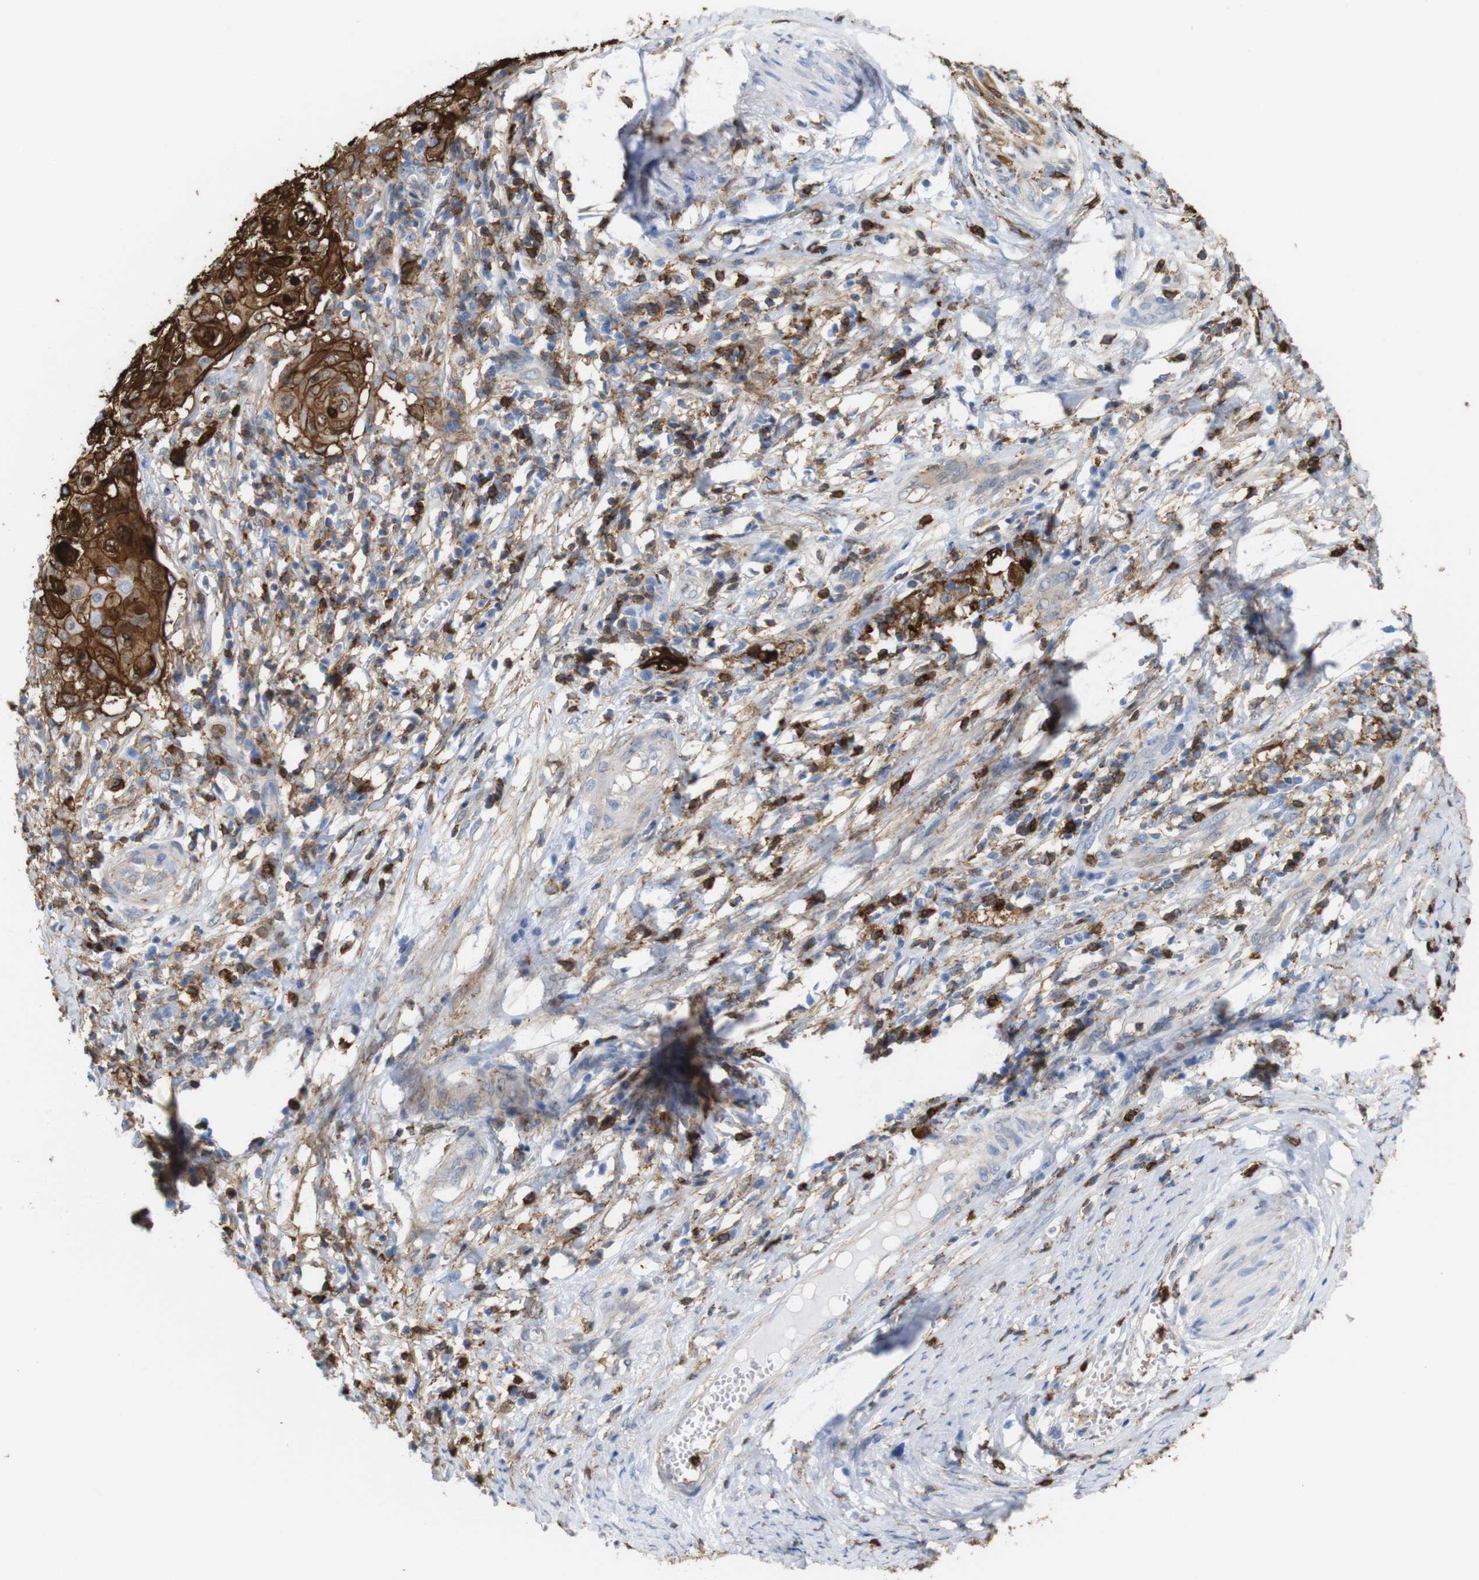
{"staining": {"intensity": "strong", "quantity": "25%-75%", "location": "cytoplasmic/membranous,nuclear"}, "tissue": "cervical cancer", "cell_type": "Tumor cells", "image_type": "cancer", "snomed": [{"axis": "morphology", "description": "Squamous cell carcinoma, NOS"}, {"axis": "topography", "description": "Cervix"}], "caption": "Immunohistochemical staining of cervical squamous cell carcinoma exhibits high levels of strong cytoplasmic/membranous and nuclear staining in approximately 25%-75% of tumor cells.", "gene": "ANXA1", "patient": {"sex": "female", "age": 39}}